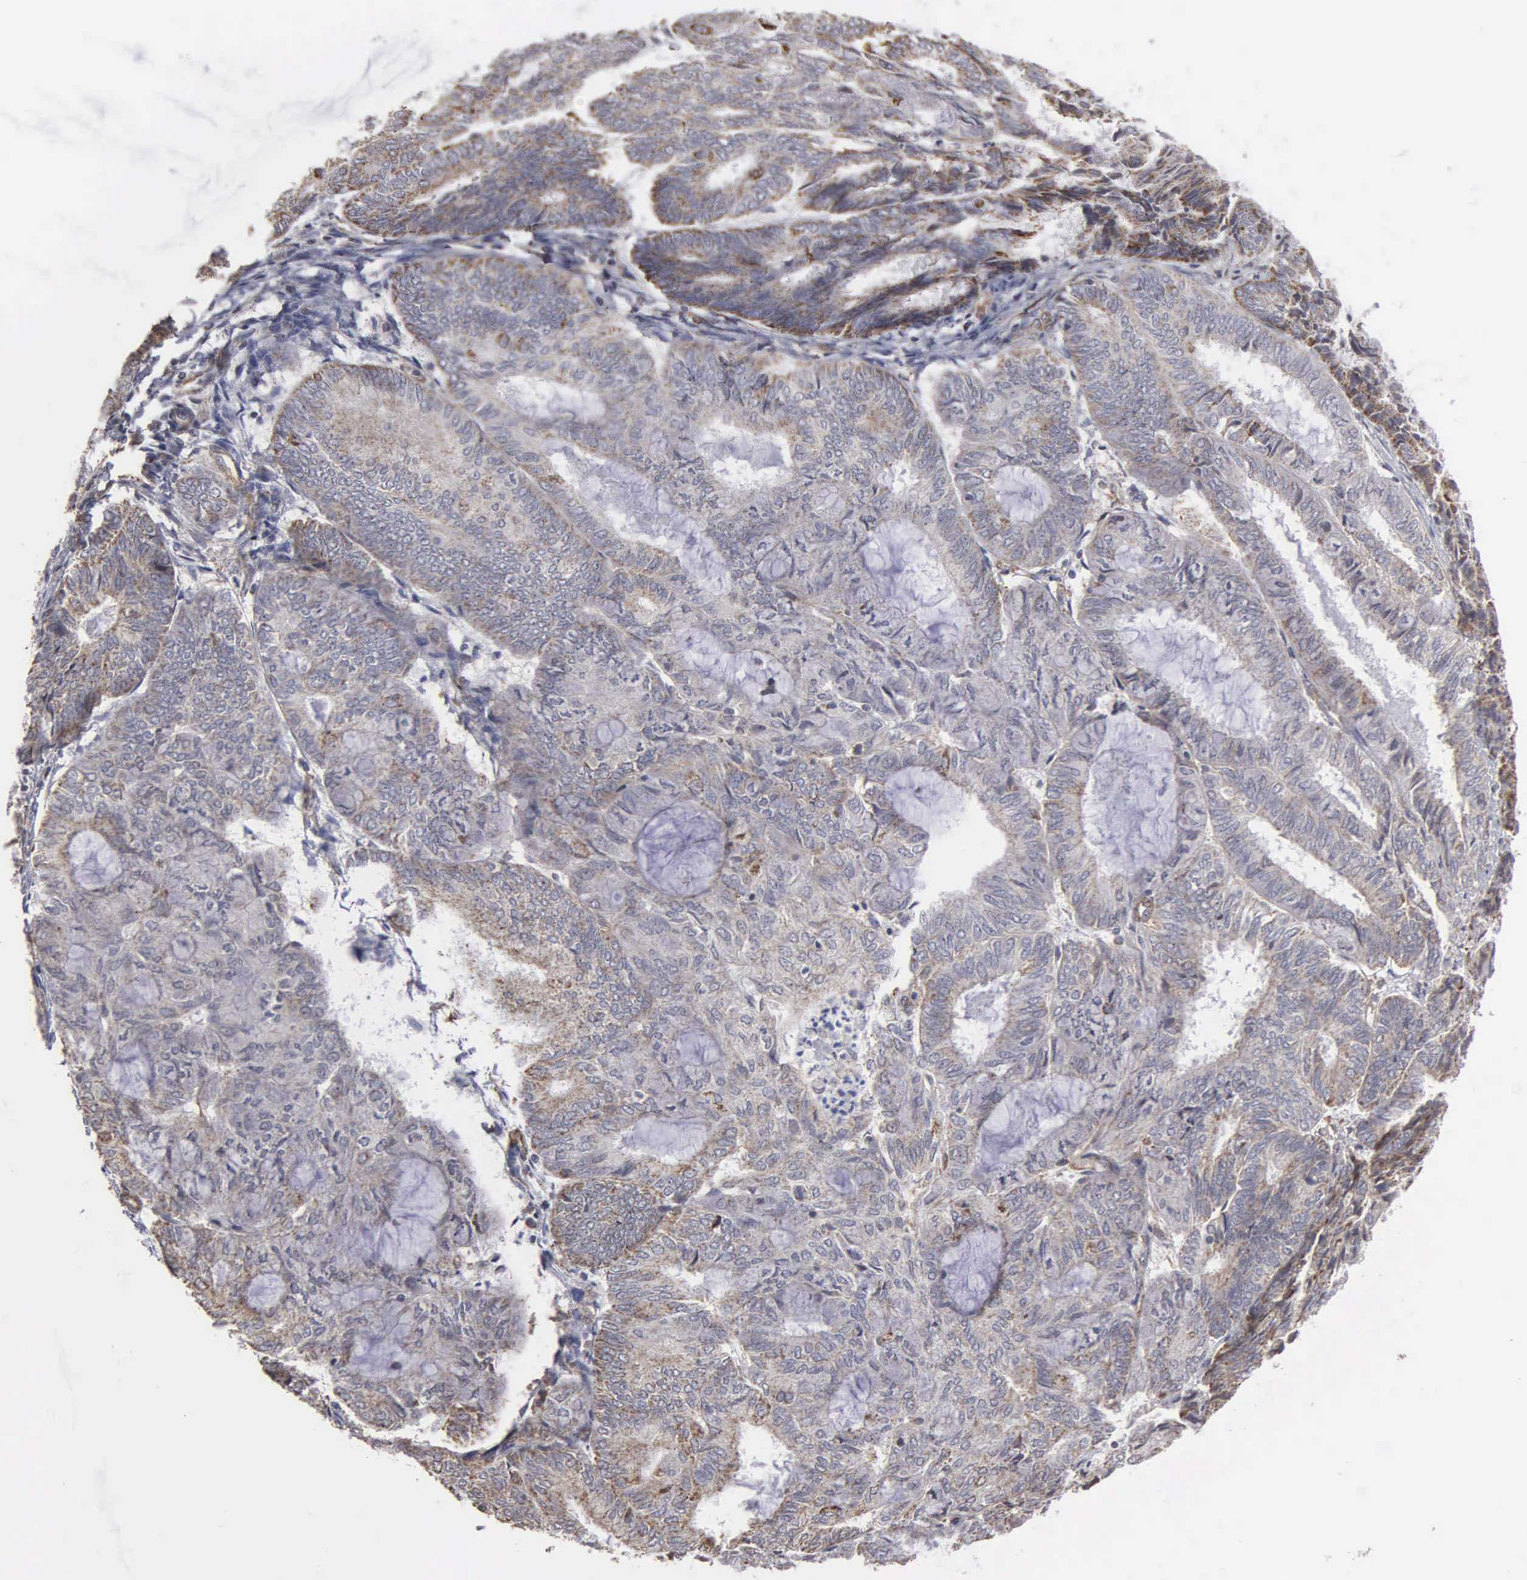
{"staining": {"intensity": "weak", "quantity": "25%-75%", "location": "cytoplasmic/membranous"}, "tissue": "endometrial cancer", "cell_type": "Tumor cells", "image_type": "cancer", "snomed": [{"axis": "morphology", "description": "Adenocarcinoma, NOS"}, {"axis": "topography", "description": "Endometrium"}], "caption": "Protein staining reveals weak cytoplasmic/membranous staining in about 25%-75% of tumor cells in endometrial adenocarcinoma.", "gene": "NGDN", "patient": {"sex": "female", "age": 59}}